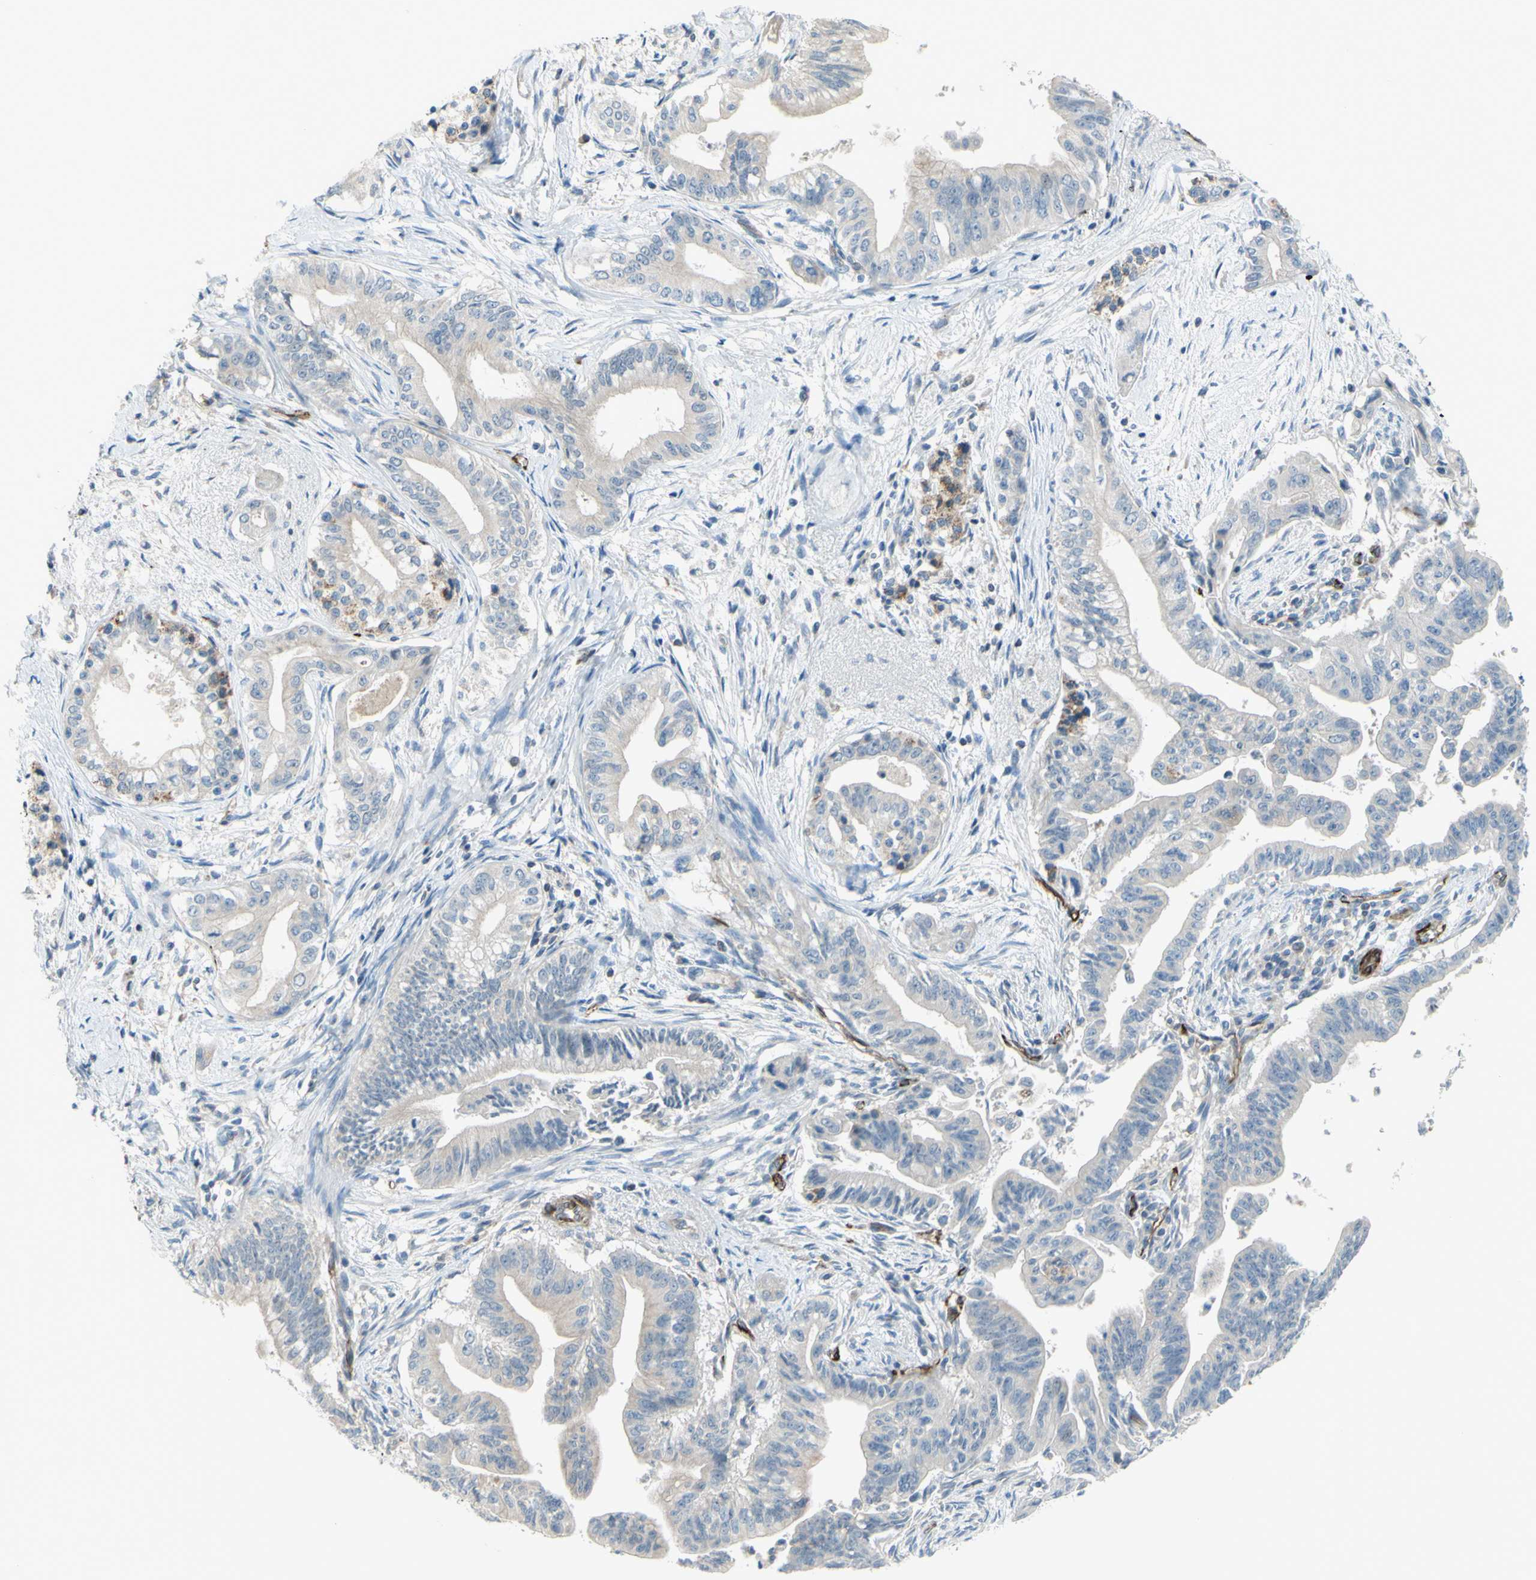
{"staining": {"intensity": "weak", "quantity": "25%-75%", "location": "cytoplasmic/membranous"}, "tissue": "pancreatic cancer", "cell_type": "Tumor cells", "image_type": "cancer", "snomed": [{"axis": "morphology", "description": "Adenocarcinoma, NOS"}, {"axis": "topography", "description": "Pancreas"}], "caption": "Immunohistochemical staining of human pancreatic adenocarcinoma demonstrates low levels of weak cytoplasmic/membranous protein expression in about 25%-75% of tumor cells.", "gene": "PRRG2", "patient": {"sex": "male", "age": 70}}